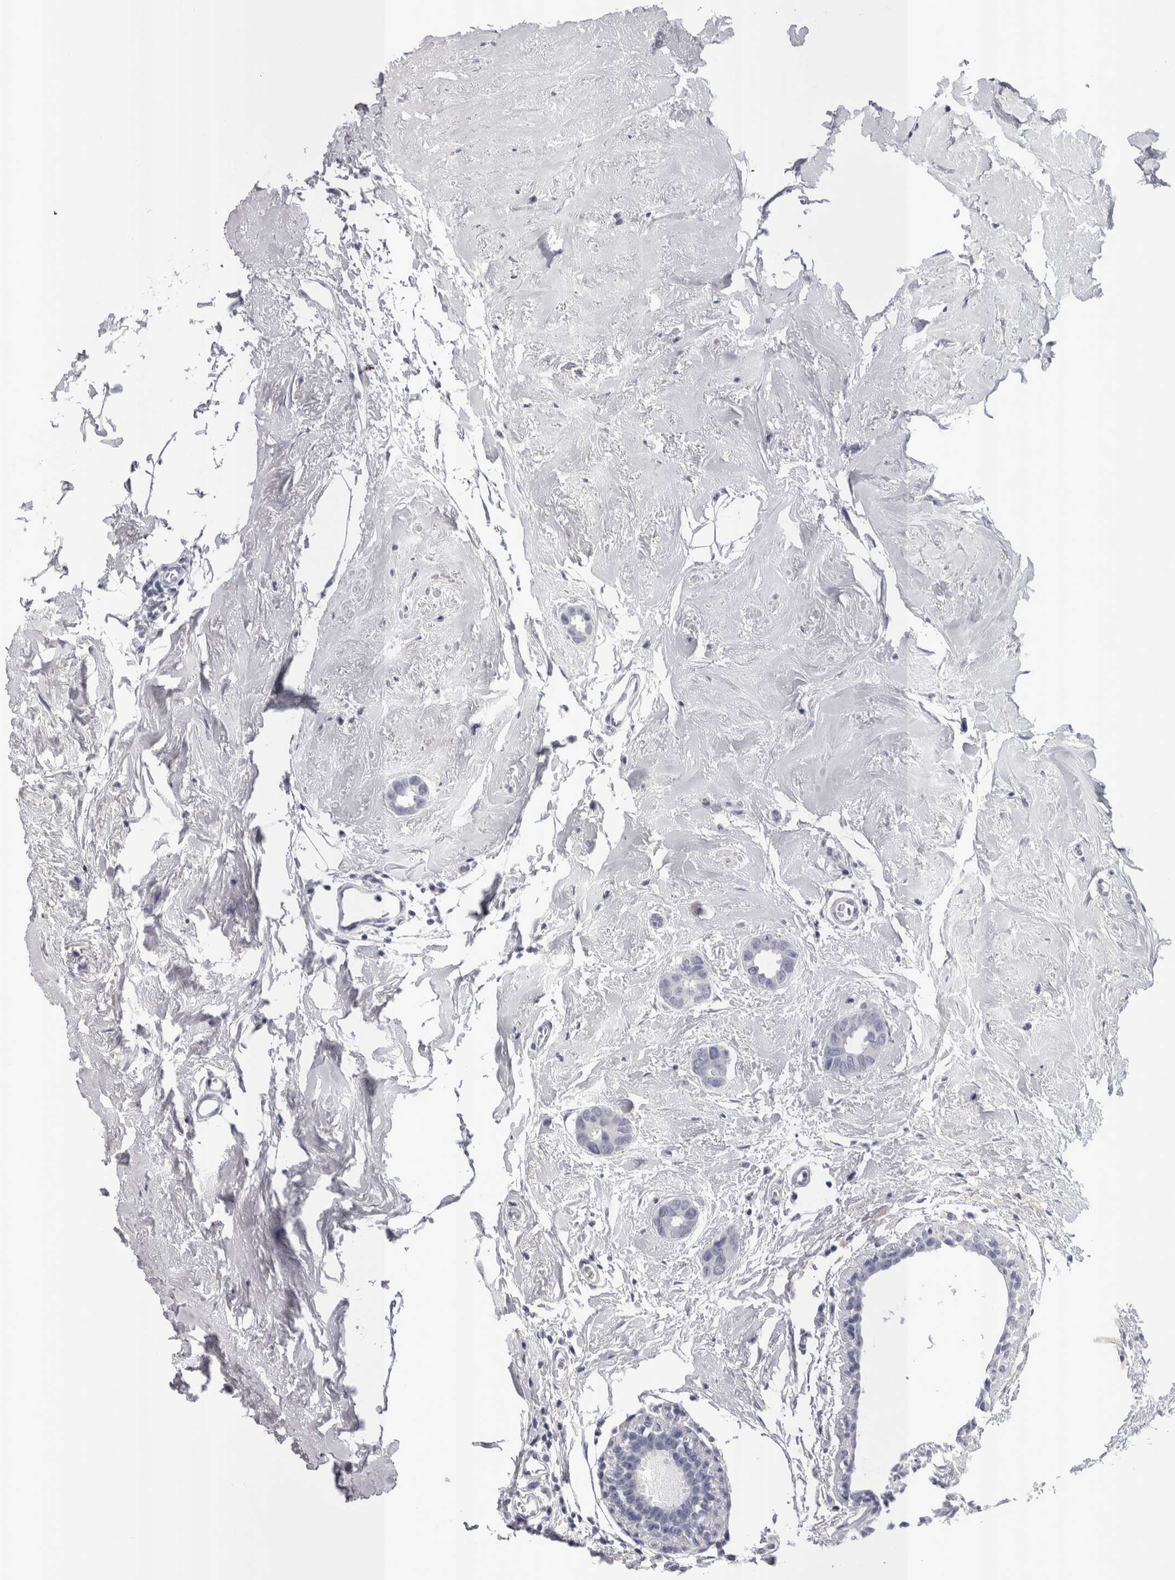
{"staining": {"intensity": "negative", "quantity": "none", "location": "none"}, "tissue": "breast cancer", "cell_type": "Tumor cells", "image_type": "cancer", "snomed": [{"axis": "morphology", "description": "Duct carcinoma"}, {"axis": "topography", "description": "Breast"}], "caption": "Immunohistochemical staining of human breast cancer (intraductal carcinoma) shows no significant positivity in tumor cells.", "gene": "PWP2", "patient": {"sex": "female", "age": 55}}